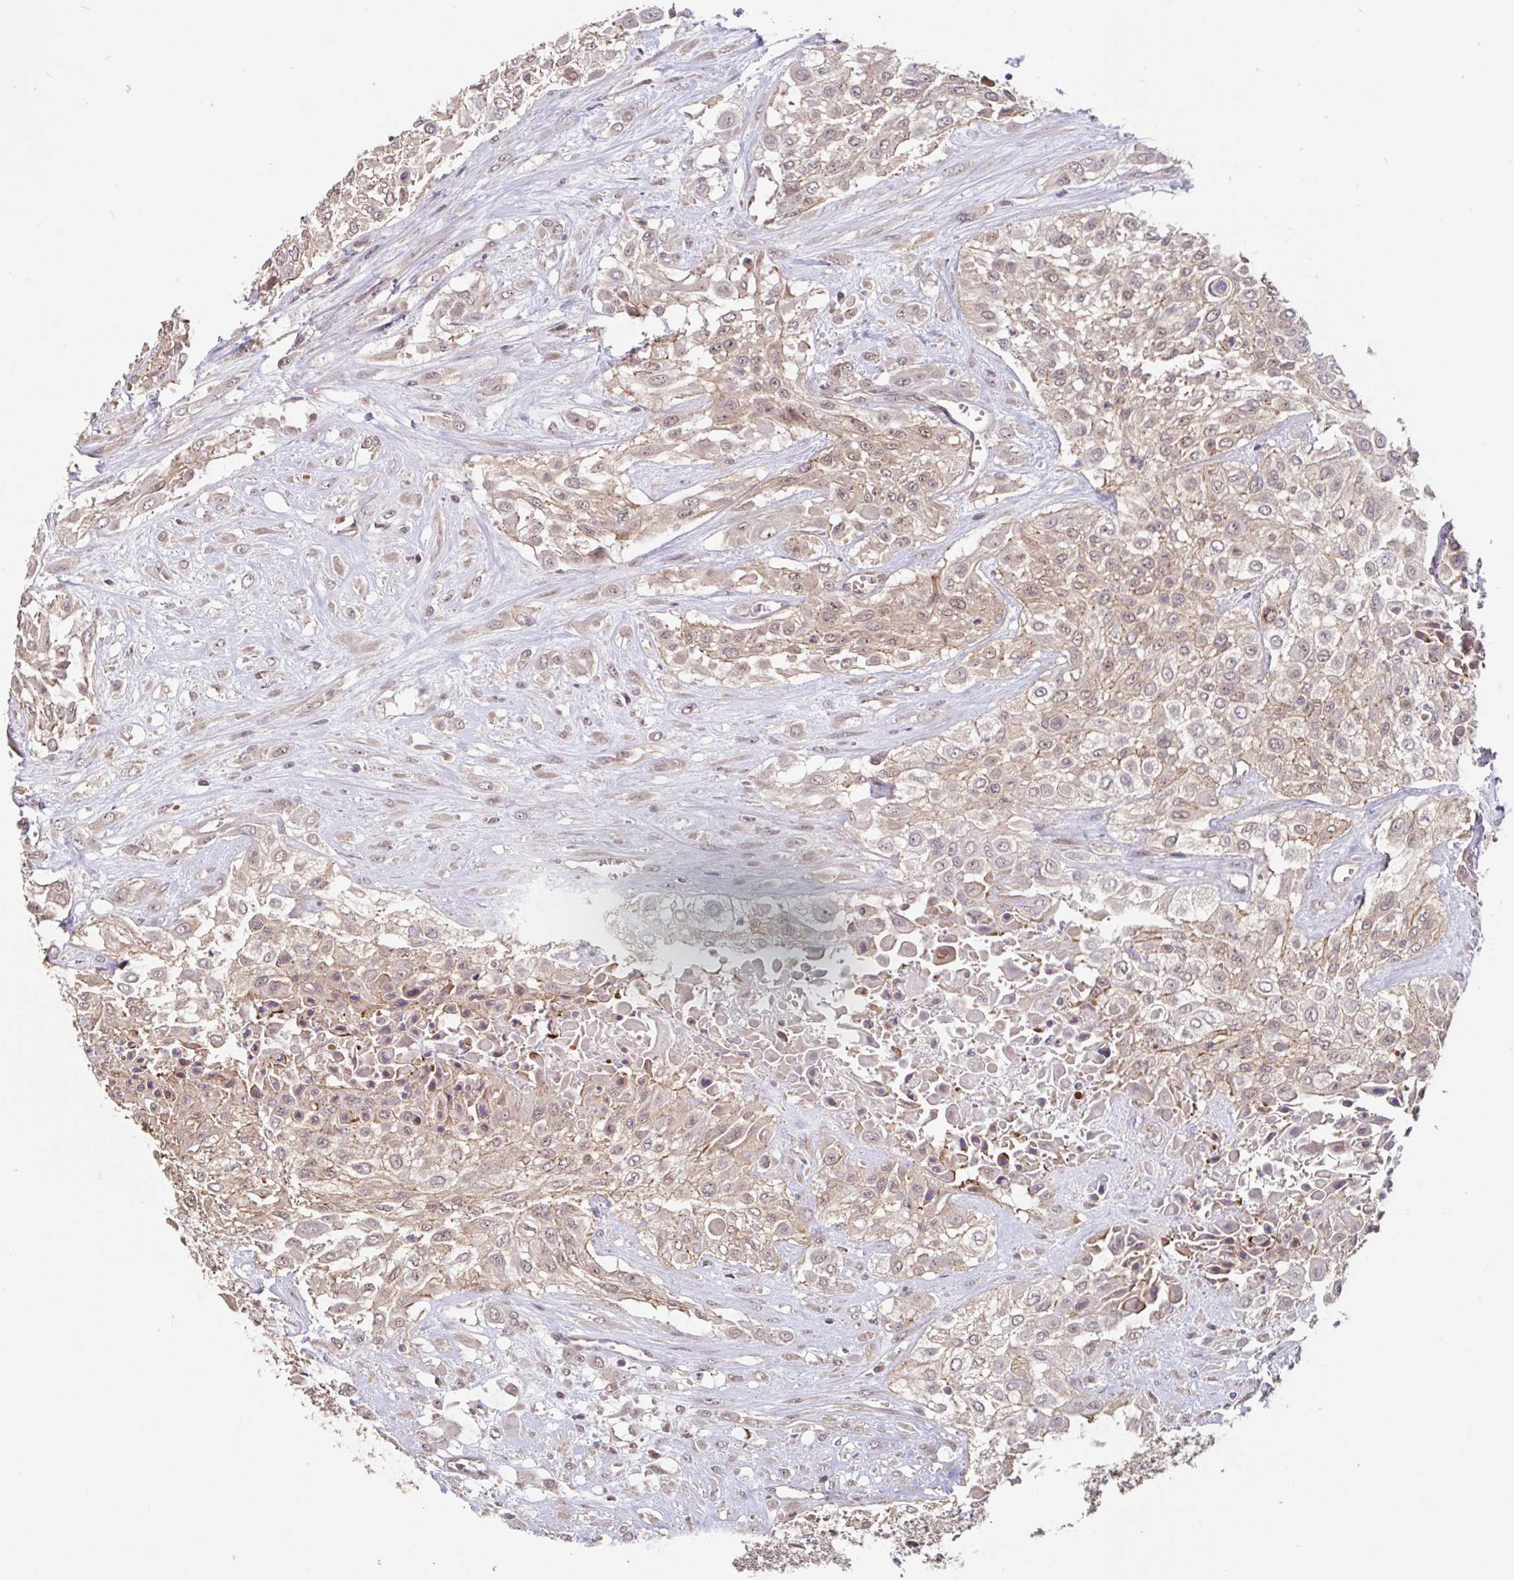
{"staining": {"intensity": "weak", "quantity": "<25%", "location": "cytoplasmic/membranous,nuclear"}, "tissue": "urothelial cancer", "cell_type": "Tumor cells", "image_type": "cancer", "snomed": [{"axis": "morphology", "description": "Urothelial carcinoma, High grade"}, {"axis": "topography", "description": "Urinary bladder"}], "caption": "This histopathology image is of urothelial cancer stained with immunohistochemistry (IHC) to label a protein in brown with the nuclei are counter-stained blue. There is no positivity in tumor cells.", "gene": "STYXL1", "patient": {"sex": "male", "age": 57}}